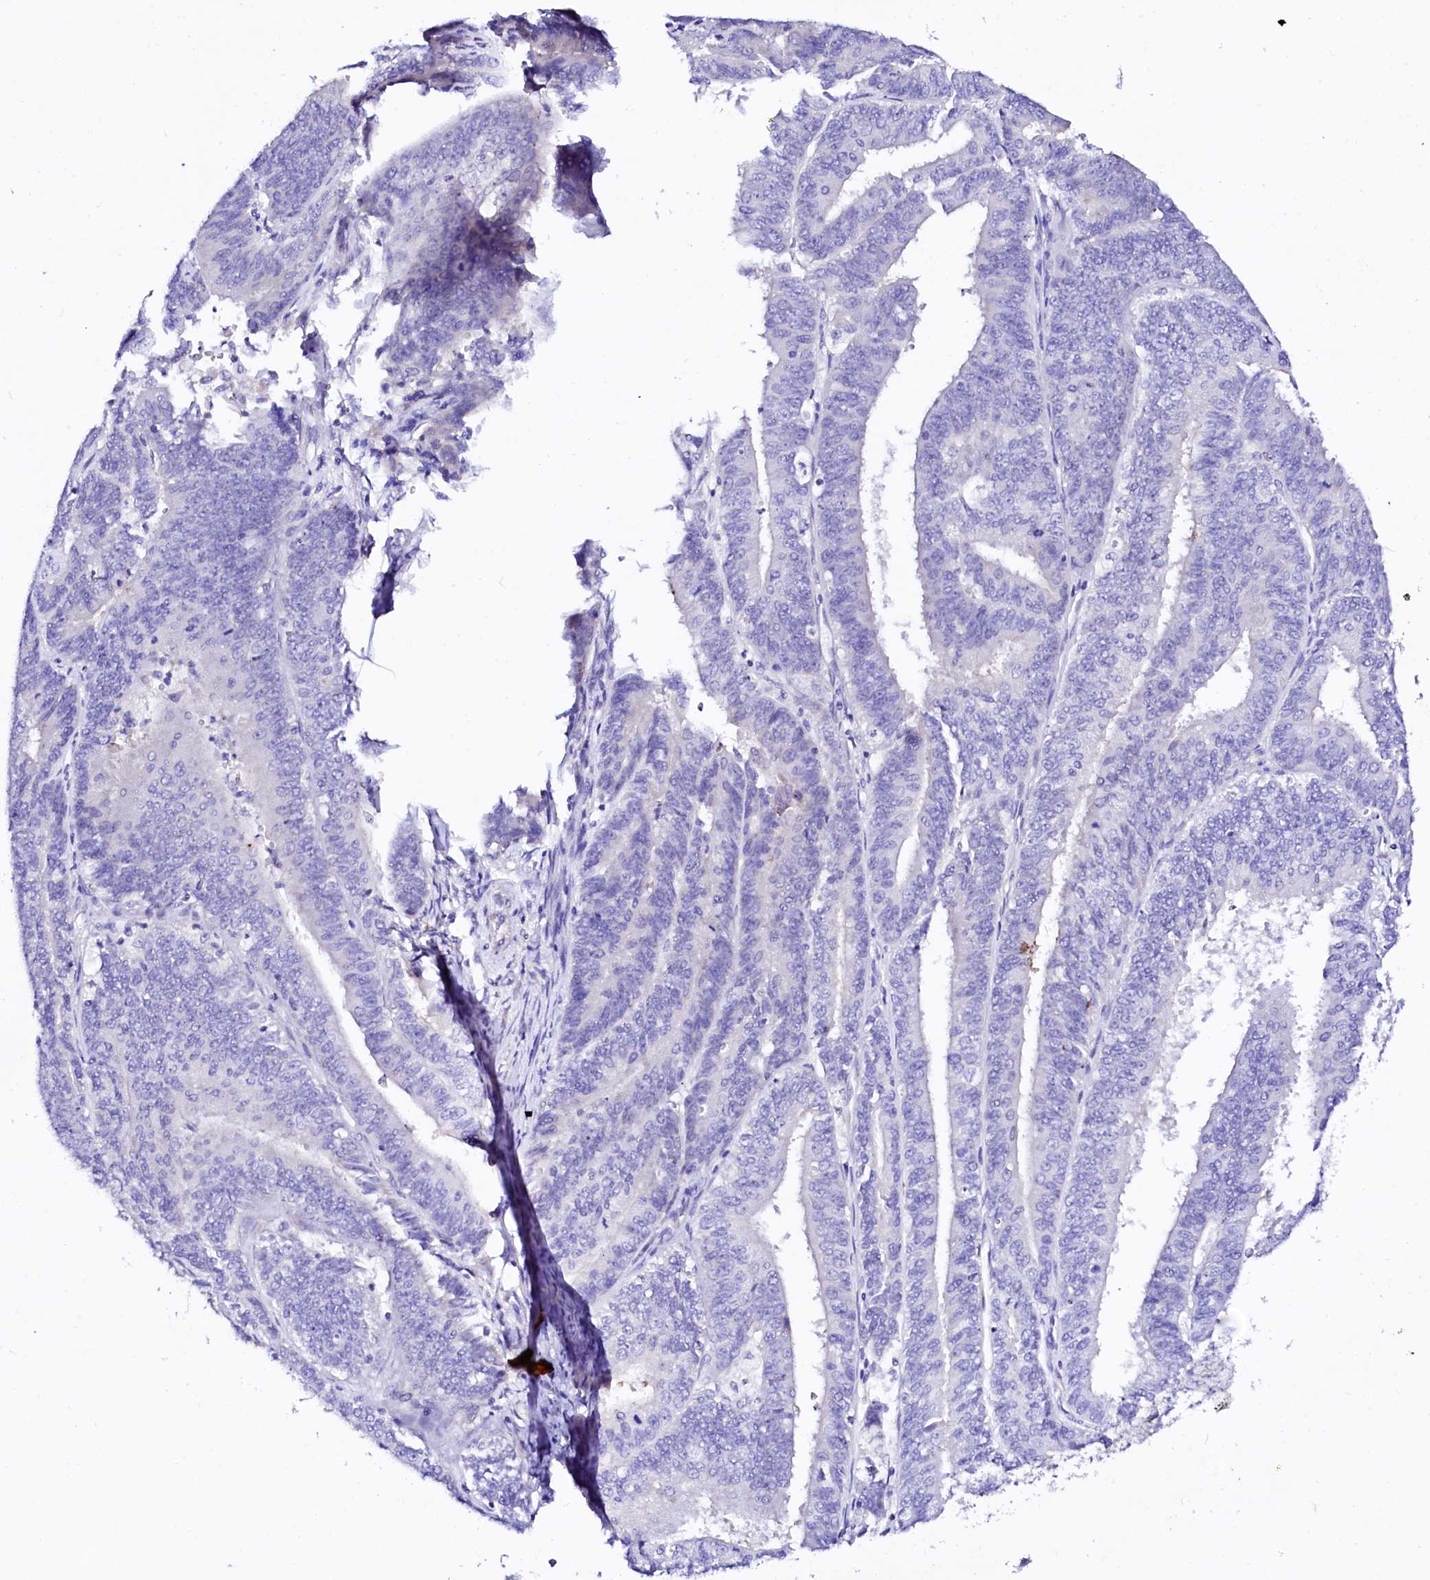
{"staining": {"intensity": "negative", "quantity": "none", "location": "none"}, "tissue": "endometrial cancer", "cell_type": "Tumor cells", "image_type": "cancer", "snomed": [{"axis": "morphology", "description": "Adenocarcinoma, NOS"}, {"axis": "topography", "description": "Endometrium"}], "caption": "DAB immunohistochemical staining of endometrial adenocarcinoma shows no significant expression in tumor cells.", "gene": "BTBD16", "patient": {"sex": "female", "age": 73}}